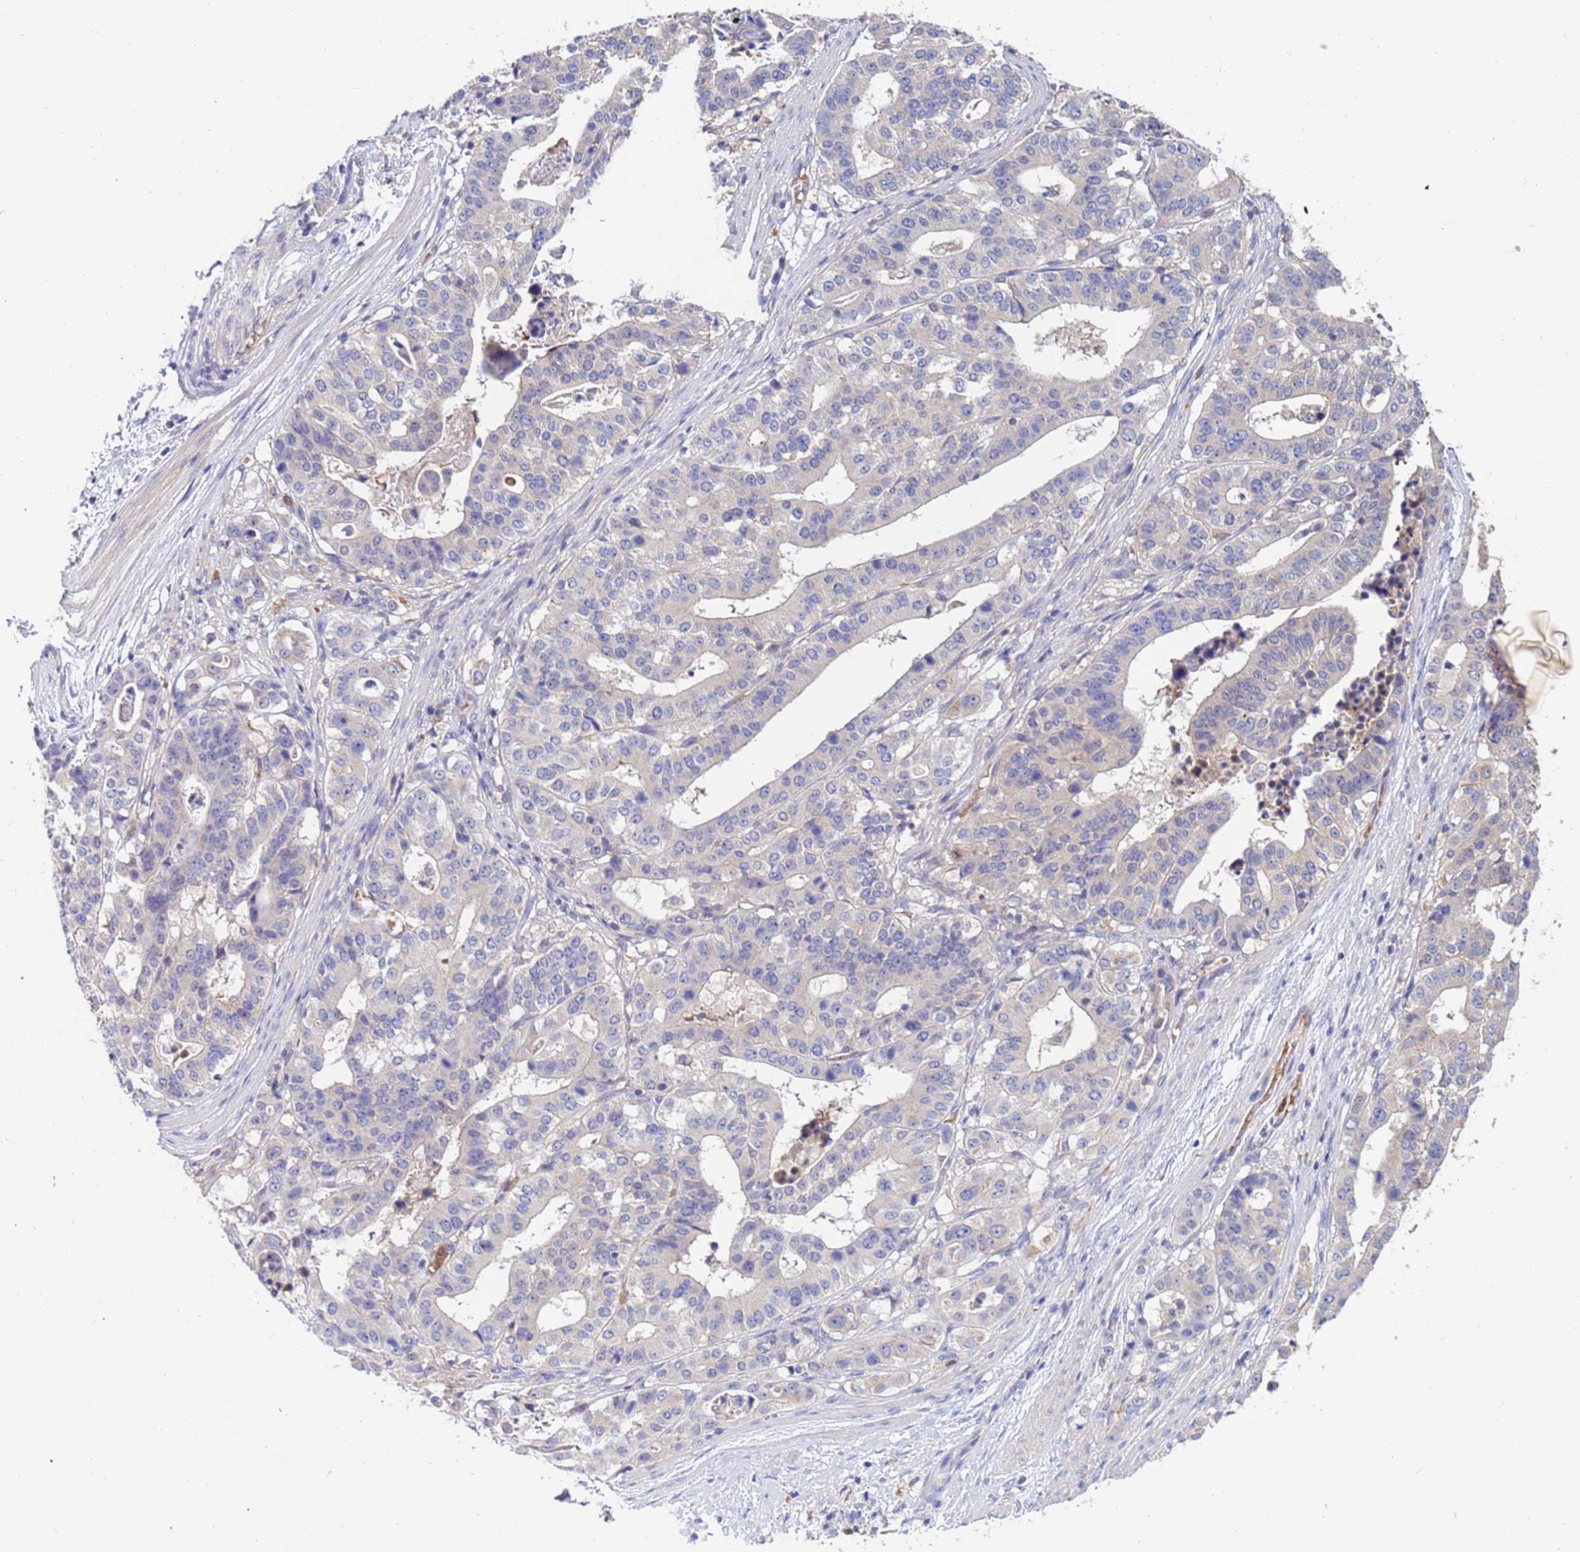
{"staining": {"intensity": "negative", "quantity": "none", "location": "none"}, "tissue": "stomach cancer", "cell_type": "Tumor cells", "image_type": "cancer", "snomed": [{"axis": "morphology", "description": "Adenocarcinoma, NOS"}, {"axis": "topography", "description": "Stomach"}], "caption": "There is no significant expression in tumor cells of stomach adenocarcinoma.", "gene": "TTLL11", "patient": {"sex": "male", "age": 48}}